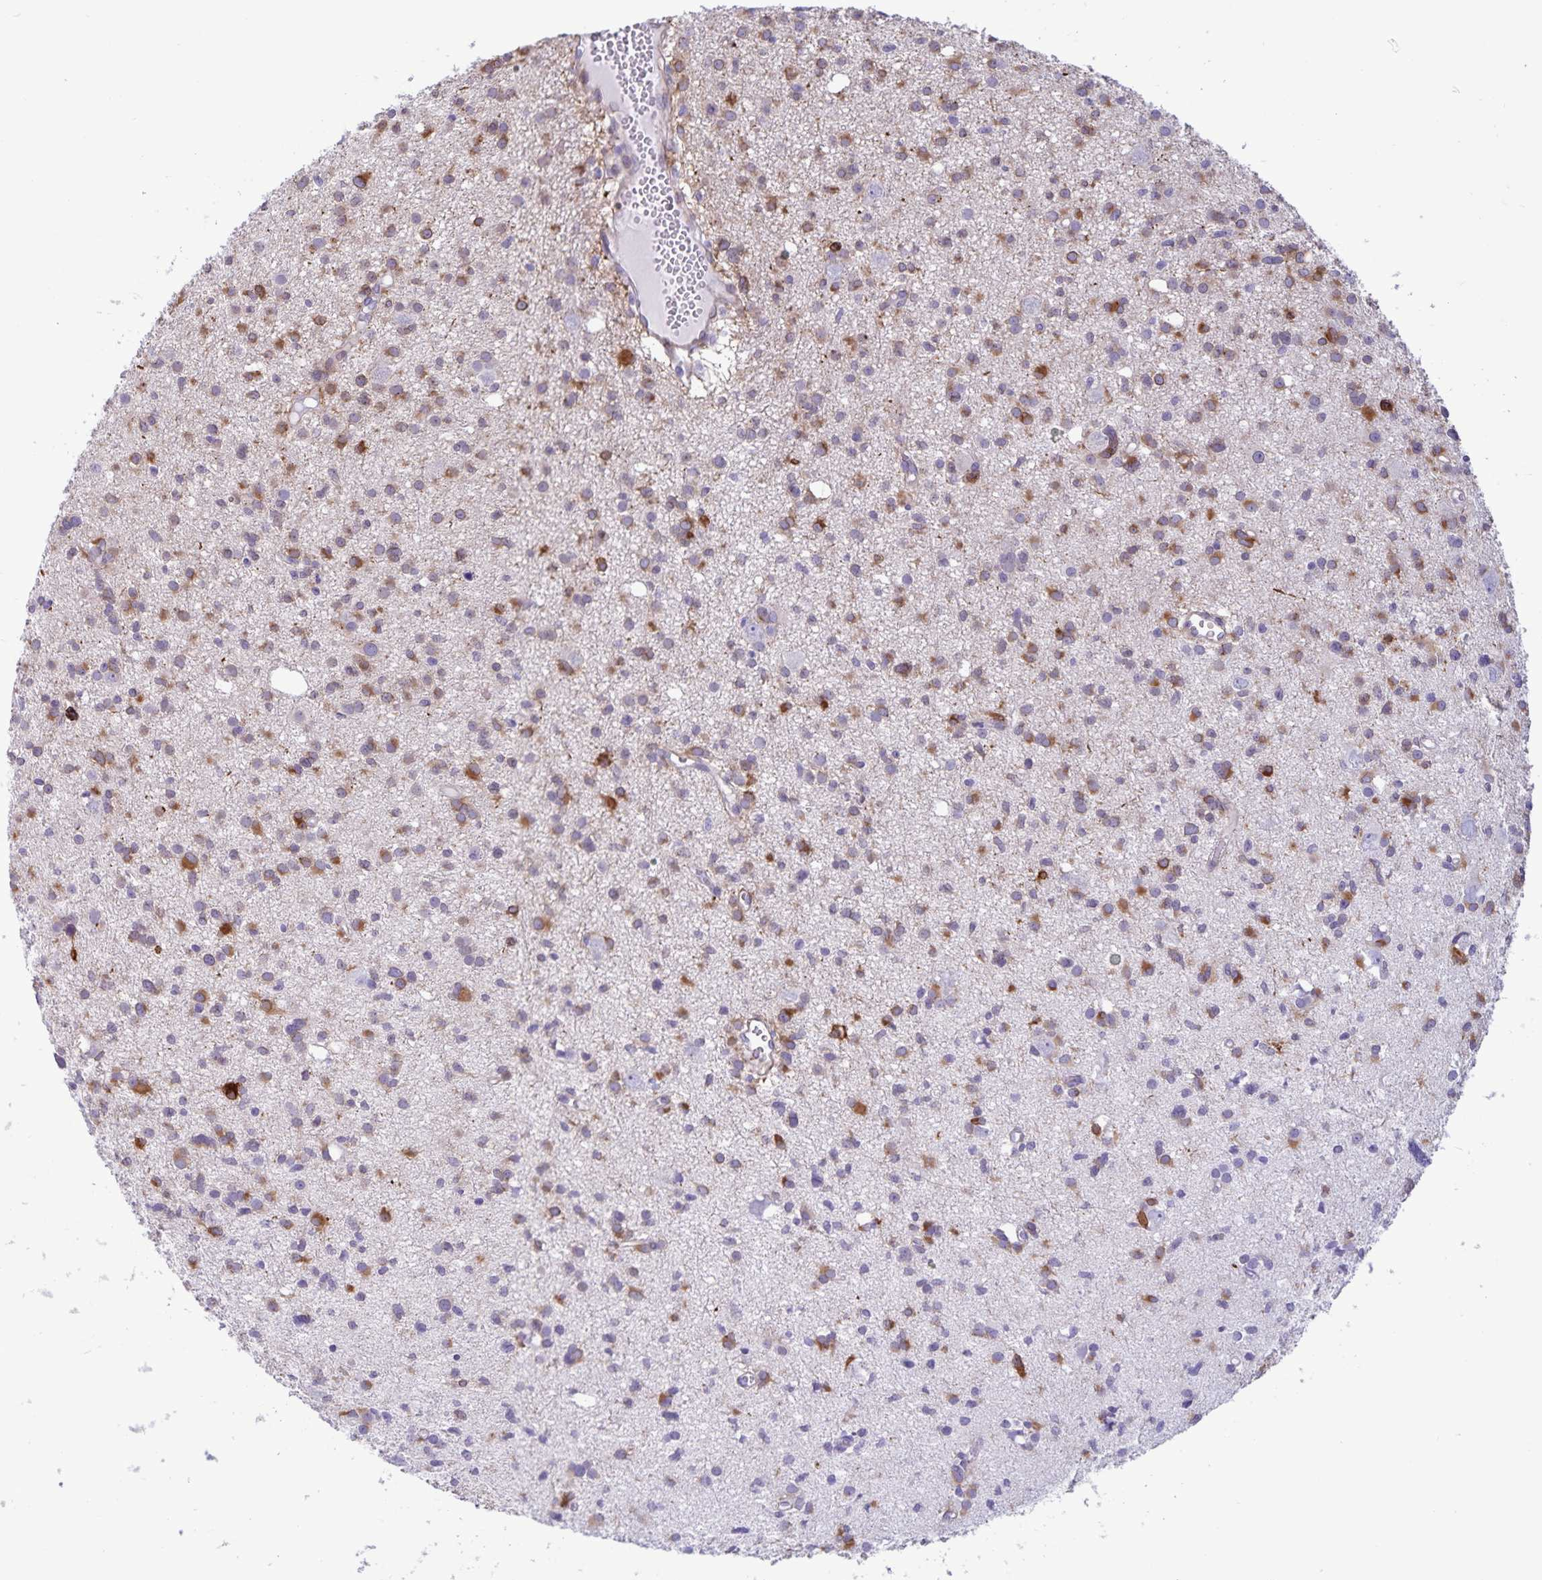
{"staining": {"intensity": "moderate", "quantity": "25%-75%", "location": "cytoplasmic/membranous"}, "tissue": "glioma", "cell_type": "Tumor cells", "image_type": "cancer", "snomed": [{"axis": "morphology", "description": "Glioma, malignant, High grade"}, {"axis": "topography", "description": "Brain"}], "caption": "Immunohistochemical staining of glioma exhibits medium levels of moderate cytoplasmic/membranous positivity in about 25%-75% of tumor cells.", "gene": "RCN1", "patient": {"sex": "male", "age": 23}}